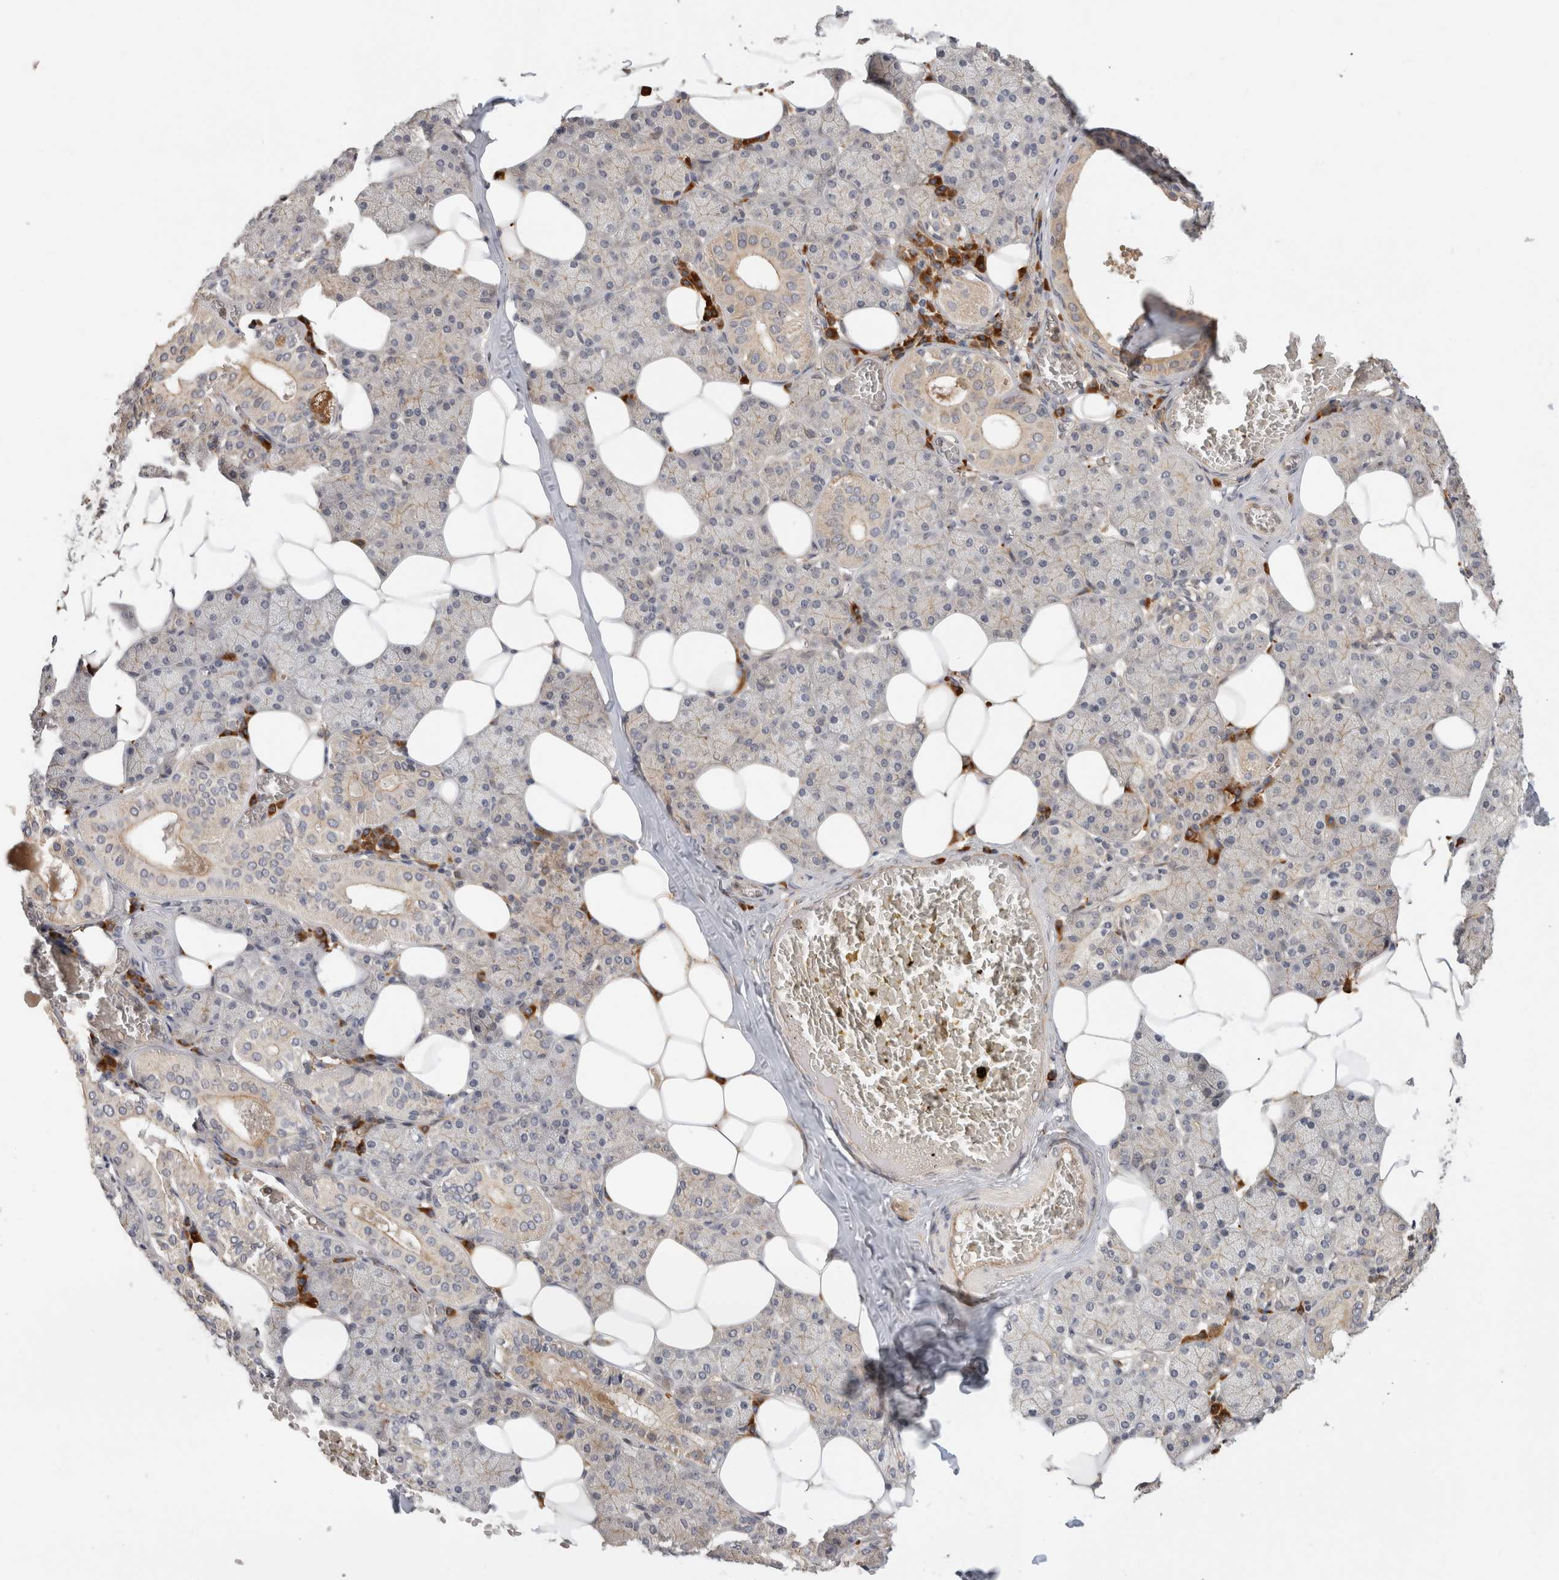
{"staining": {"intensity": "weak", "quantity": "<25%", "location": "cytoplasmic/membranous"}, "tissue": "salivary gland", "cell_type": "Glandular cells", "image_type": "normal", "snomed": [{"axis": "morphology", "description": "Normal tissue, NOS"}, {"axis": "topography", "description": "Salivary gland"}], "caption": "A histopathology image of human salivary gland is negative for staining in glandular cells. (DAB (3,3'-diaminobenzidine) IHC, high magnification).", "gene": "APOL2", "patient": {"sex": "female", "age": 33}}